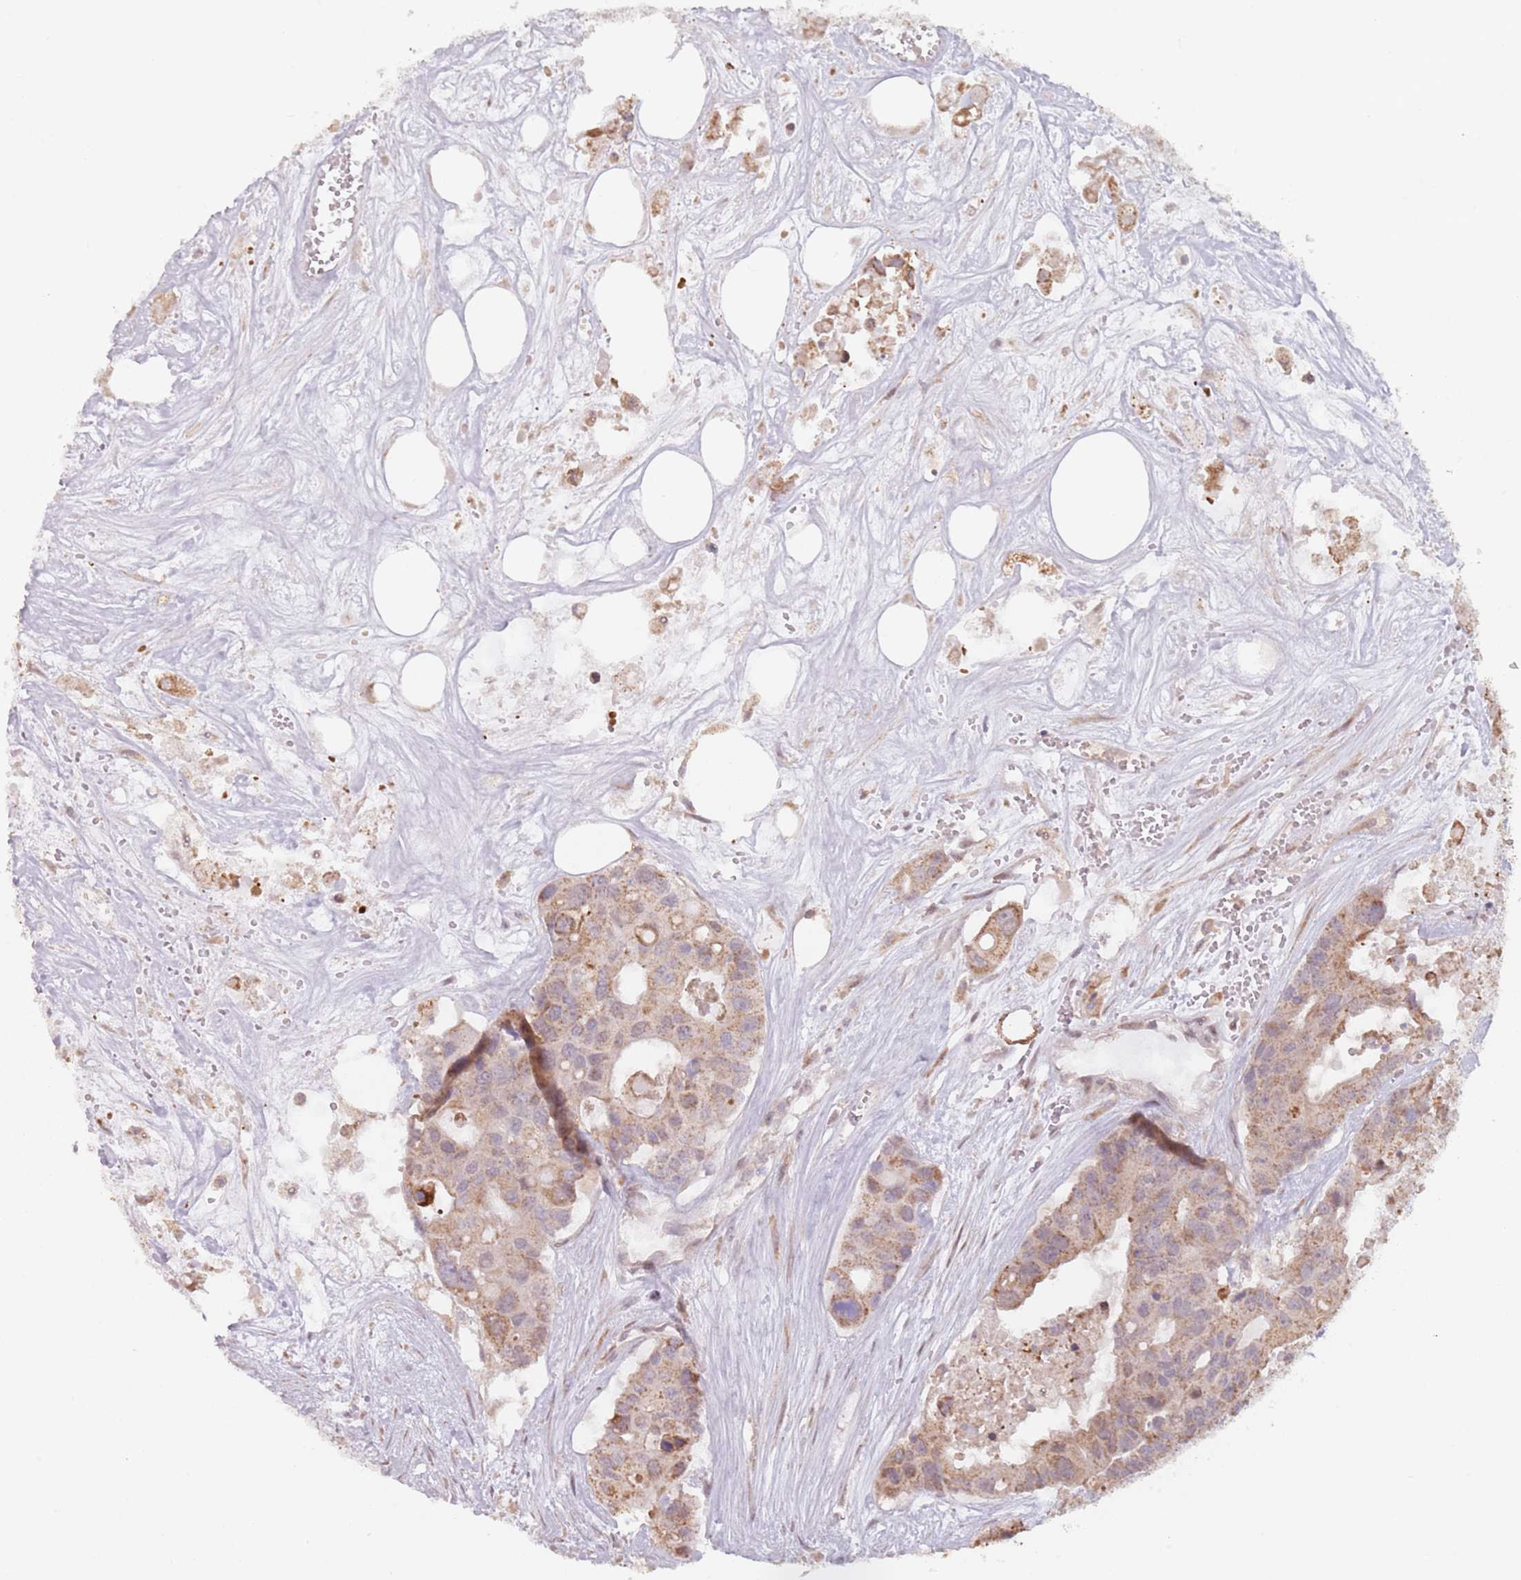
{"staining": {"intensity": "moderate", "quantity": ">75%", "location": "cytoplasmic/membranous"}, "tissue": "colorectal cancer", "cell_type": "Tumor cells", "image_type": "cancer", "snomed": [{"axis": "morphology", "description": "Adenocarcinoma, NOS"}, {"axis": "topography", "description": "Colon"}], "caption": "Immunohistochemical staining of adenocarcinoma (colorectal) shows moderate cytoplasmic/membranous protein staining in about >75% of tumor cells.", "gene": "VPS52", "patient": {"sex": "male", "age": 77}}